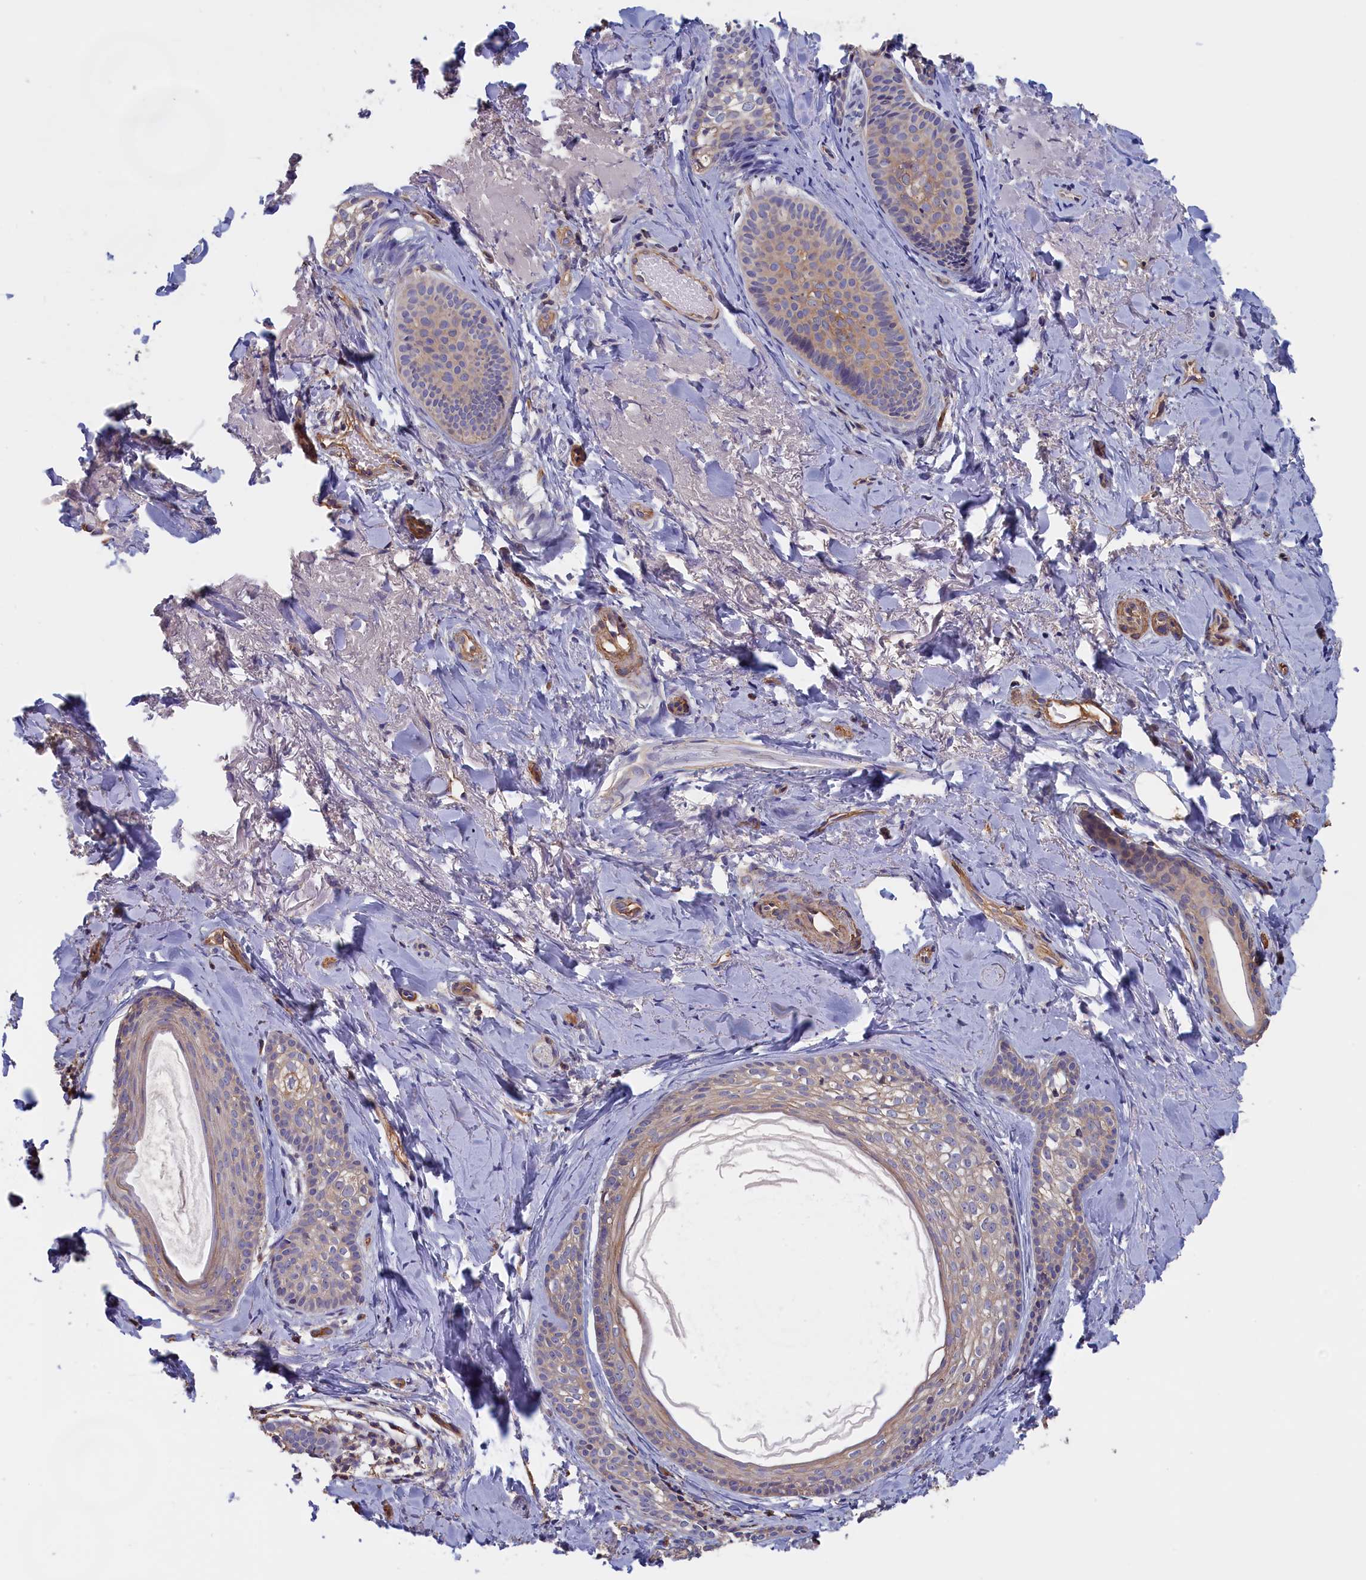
{"staining": {"intensity": "moderate", "quantity": "<25%", "location": "cytoplasmic/membranous"}, "tissue": "skin cancer", "cell_type": "Tumor cells", "image_type": "cancer", "snomed": [{"axis": "morphology", "description": "Basal cell carcinoma"}, {"axis": "topography", "description": "Skin"}], "caption": "This is a histology image of immunohistochemistry (IHC) staining of skin cancer, which shows moderate staining in the cytoplasmic/membranous of tumor cells.", "gene": "ANKRD2", "patient": {"sex": "female", "age": 76}}